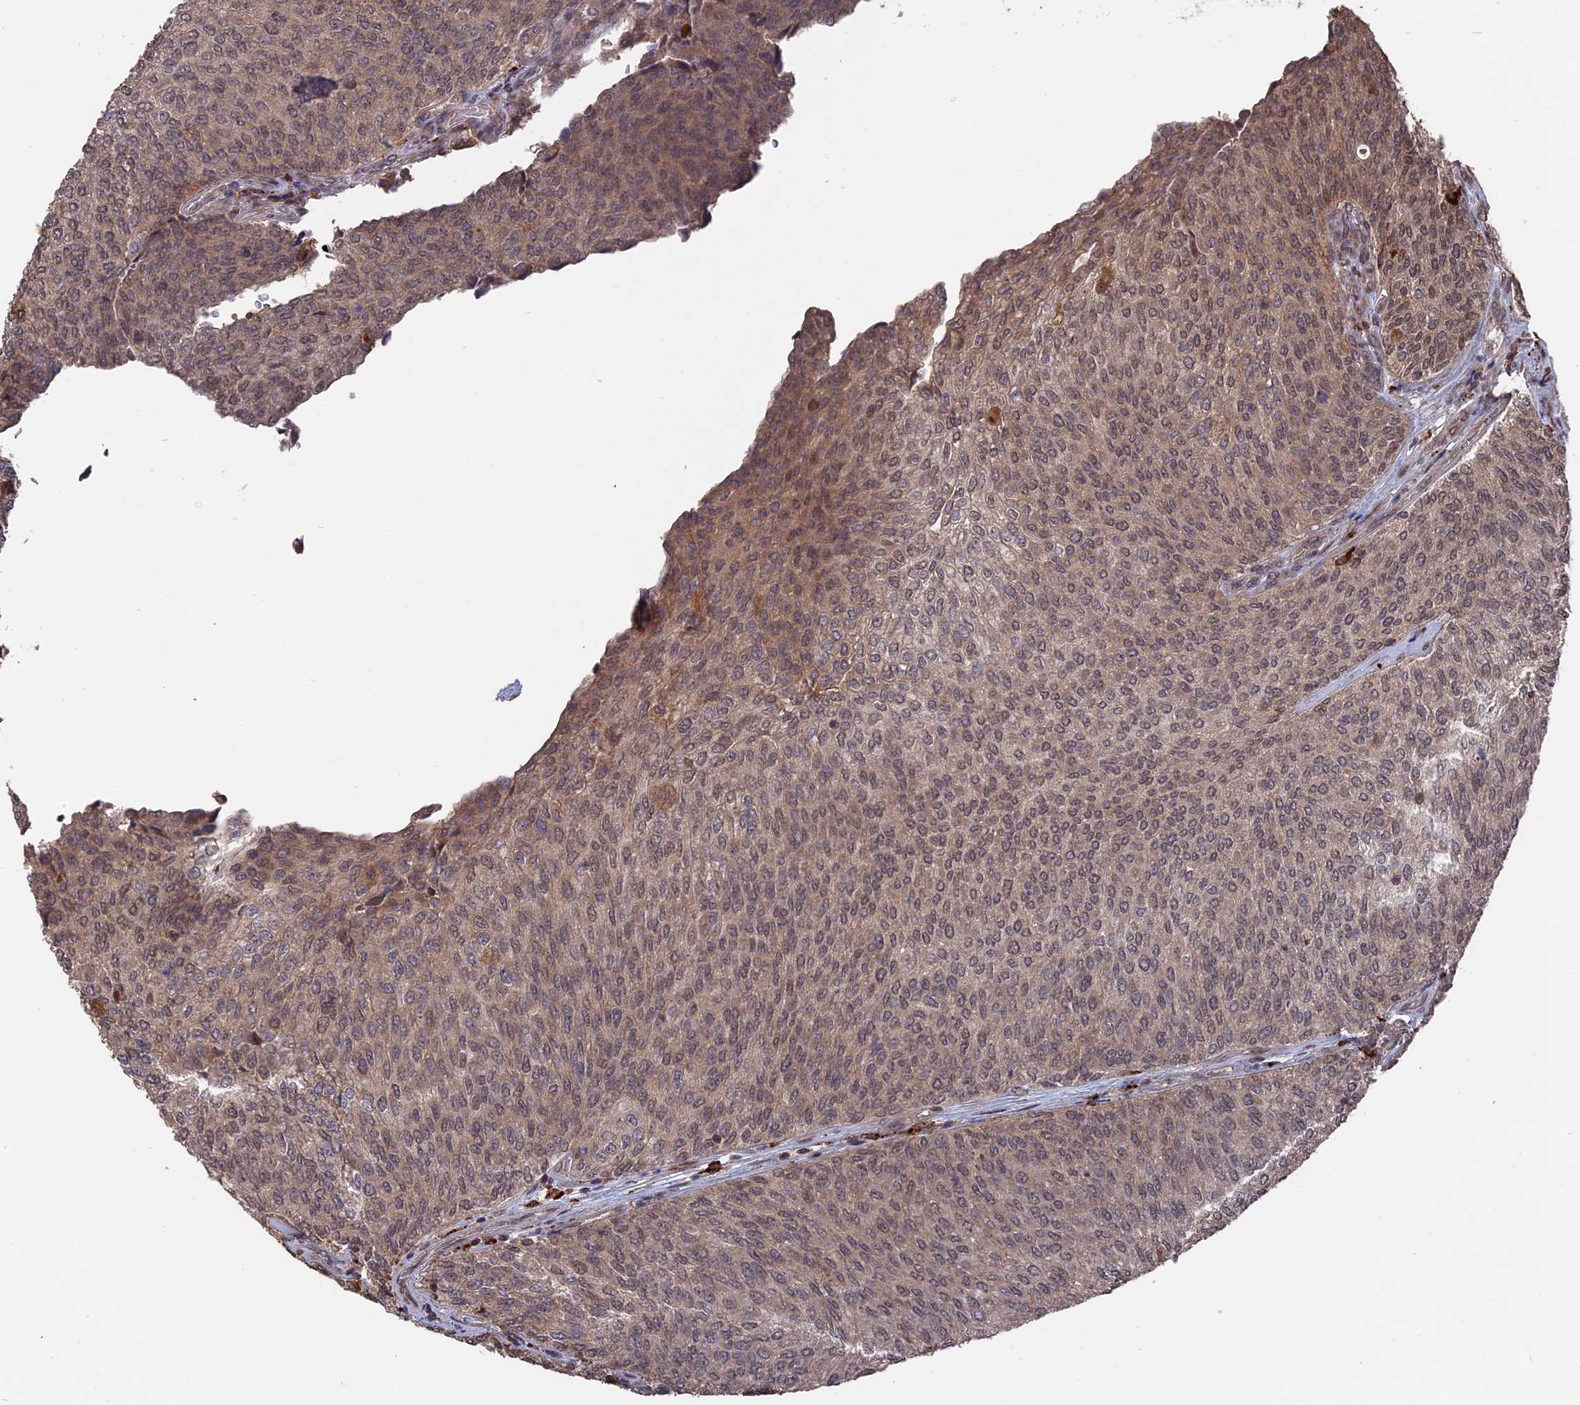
{"staining": {"intensity": "weak", "quantity": "25%-75%", "location": "cytoplasmic/membranous,nuclear"}, "tissue": "urothelial cancer", "cell_type": "Tumor cells", "image_type": "cancer", "snomed": [{"axis": "morphology", "description": "Urothelial carcinoma, Low grade"}, {"axis": "topography", "description": "Urinary bladder"}], "caption": "A brown stain labels weak cytoplasmic/membranous and nuclear staining of a protein in human urothelial carcinoma (low-grade) tumor cells.", "gene": "TELO2", "patient": {"sex": "female", "age": 79}}